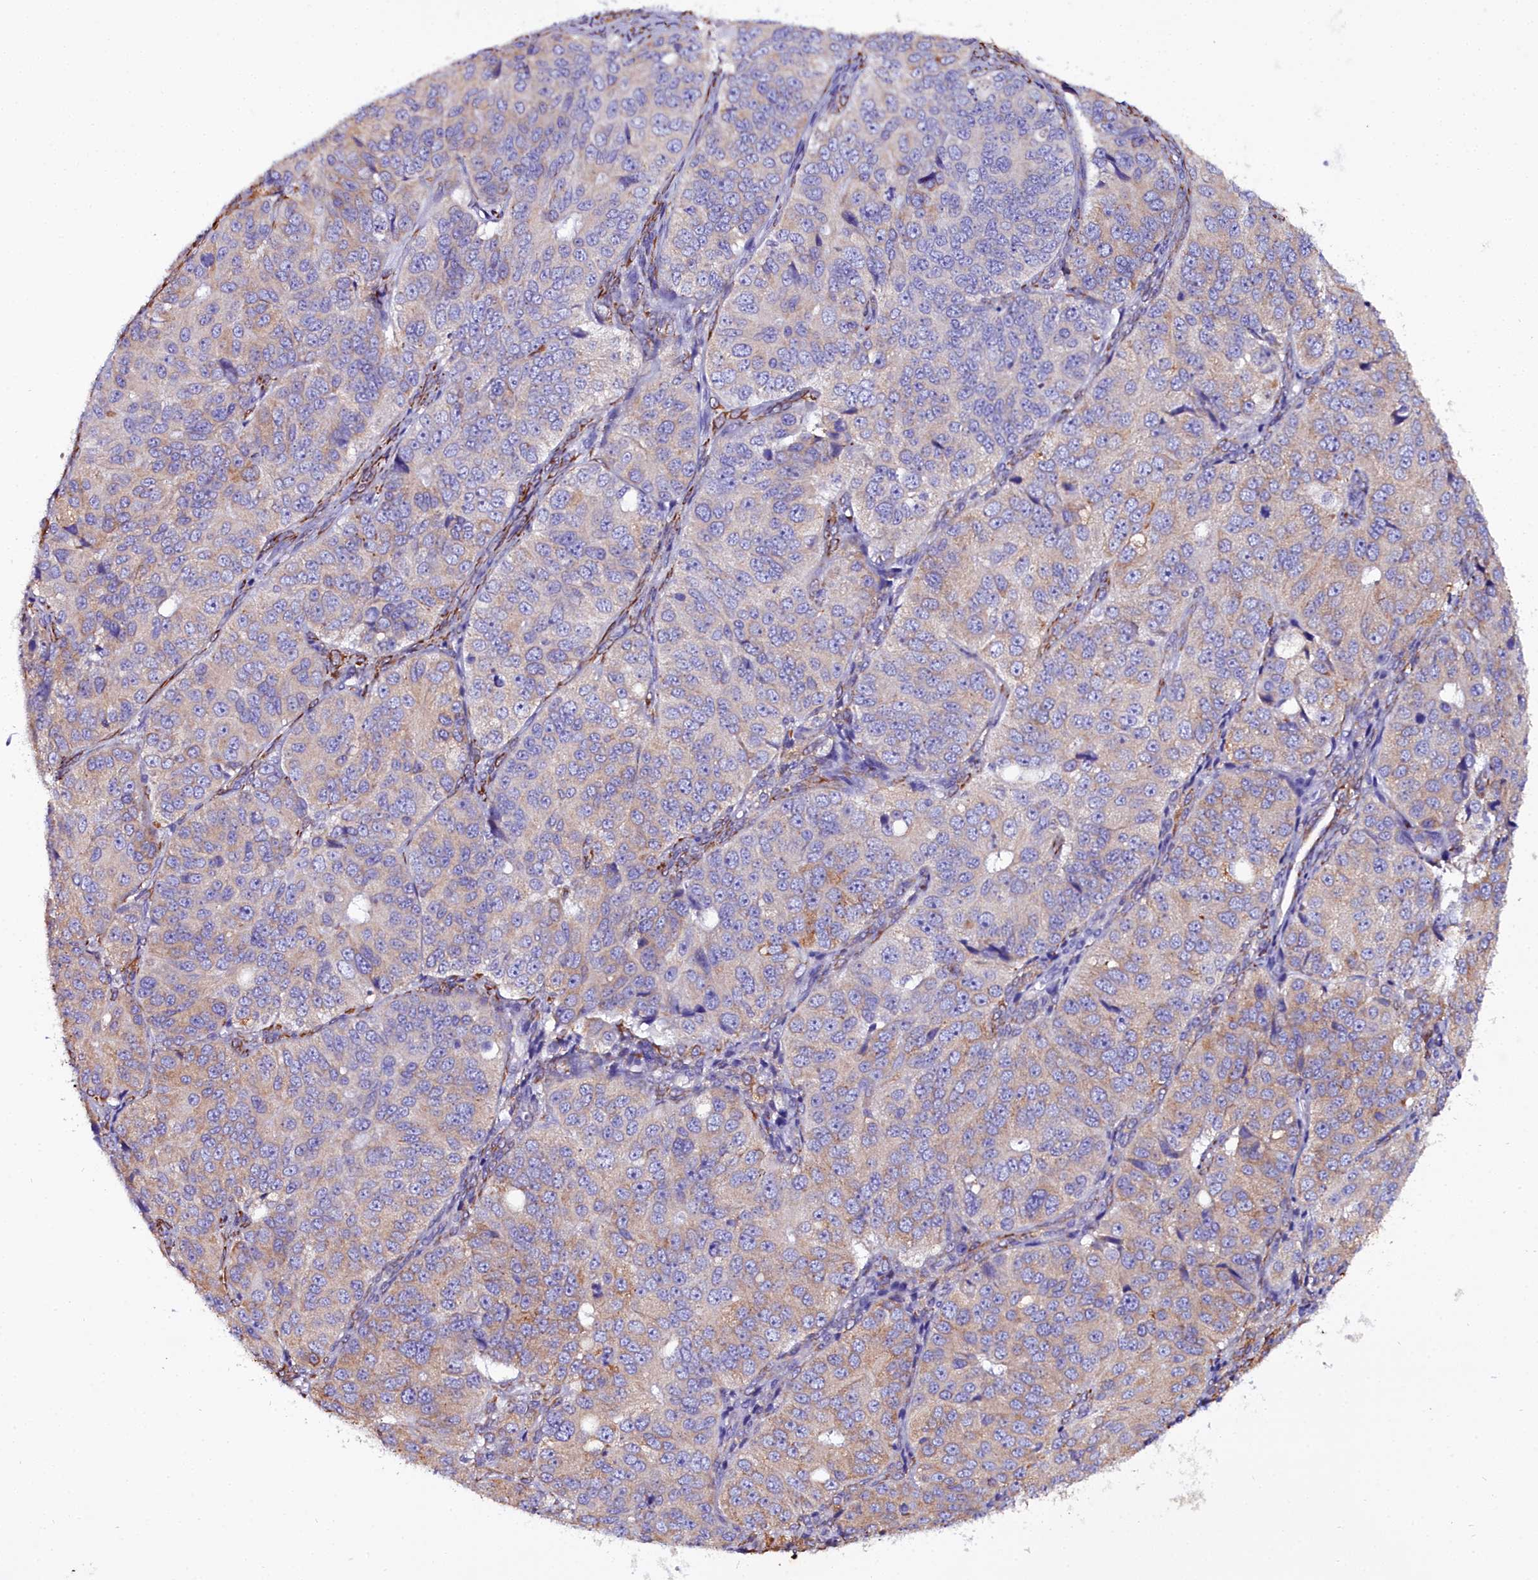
{"staining": {"intensity": "weak", "quantity": "25%-75%", "location": "cytoplasmic/membranous"}, "tissue": "ovarian cancer", "cell_type": "Tumor cells", "image_type": "cancer", "snomed": [{"axis": "morphology", "description": "Carcinoma, endometroid"}, {"axis": "topography", "description": "Ovary"}], "caption": "Immunohistochemical staining of human ovarian endometroid carcinoma reveals weak cytoplasmic/membranous protein positivity in approximately 25%-75% of tumor cells.", "gene": "TXNDC5", "patient": {"sex": "female", "age": 51}}